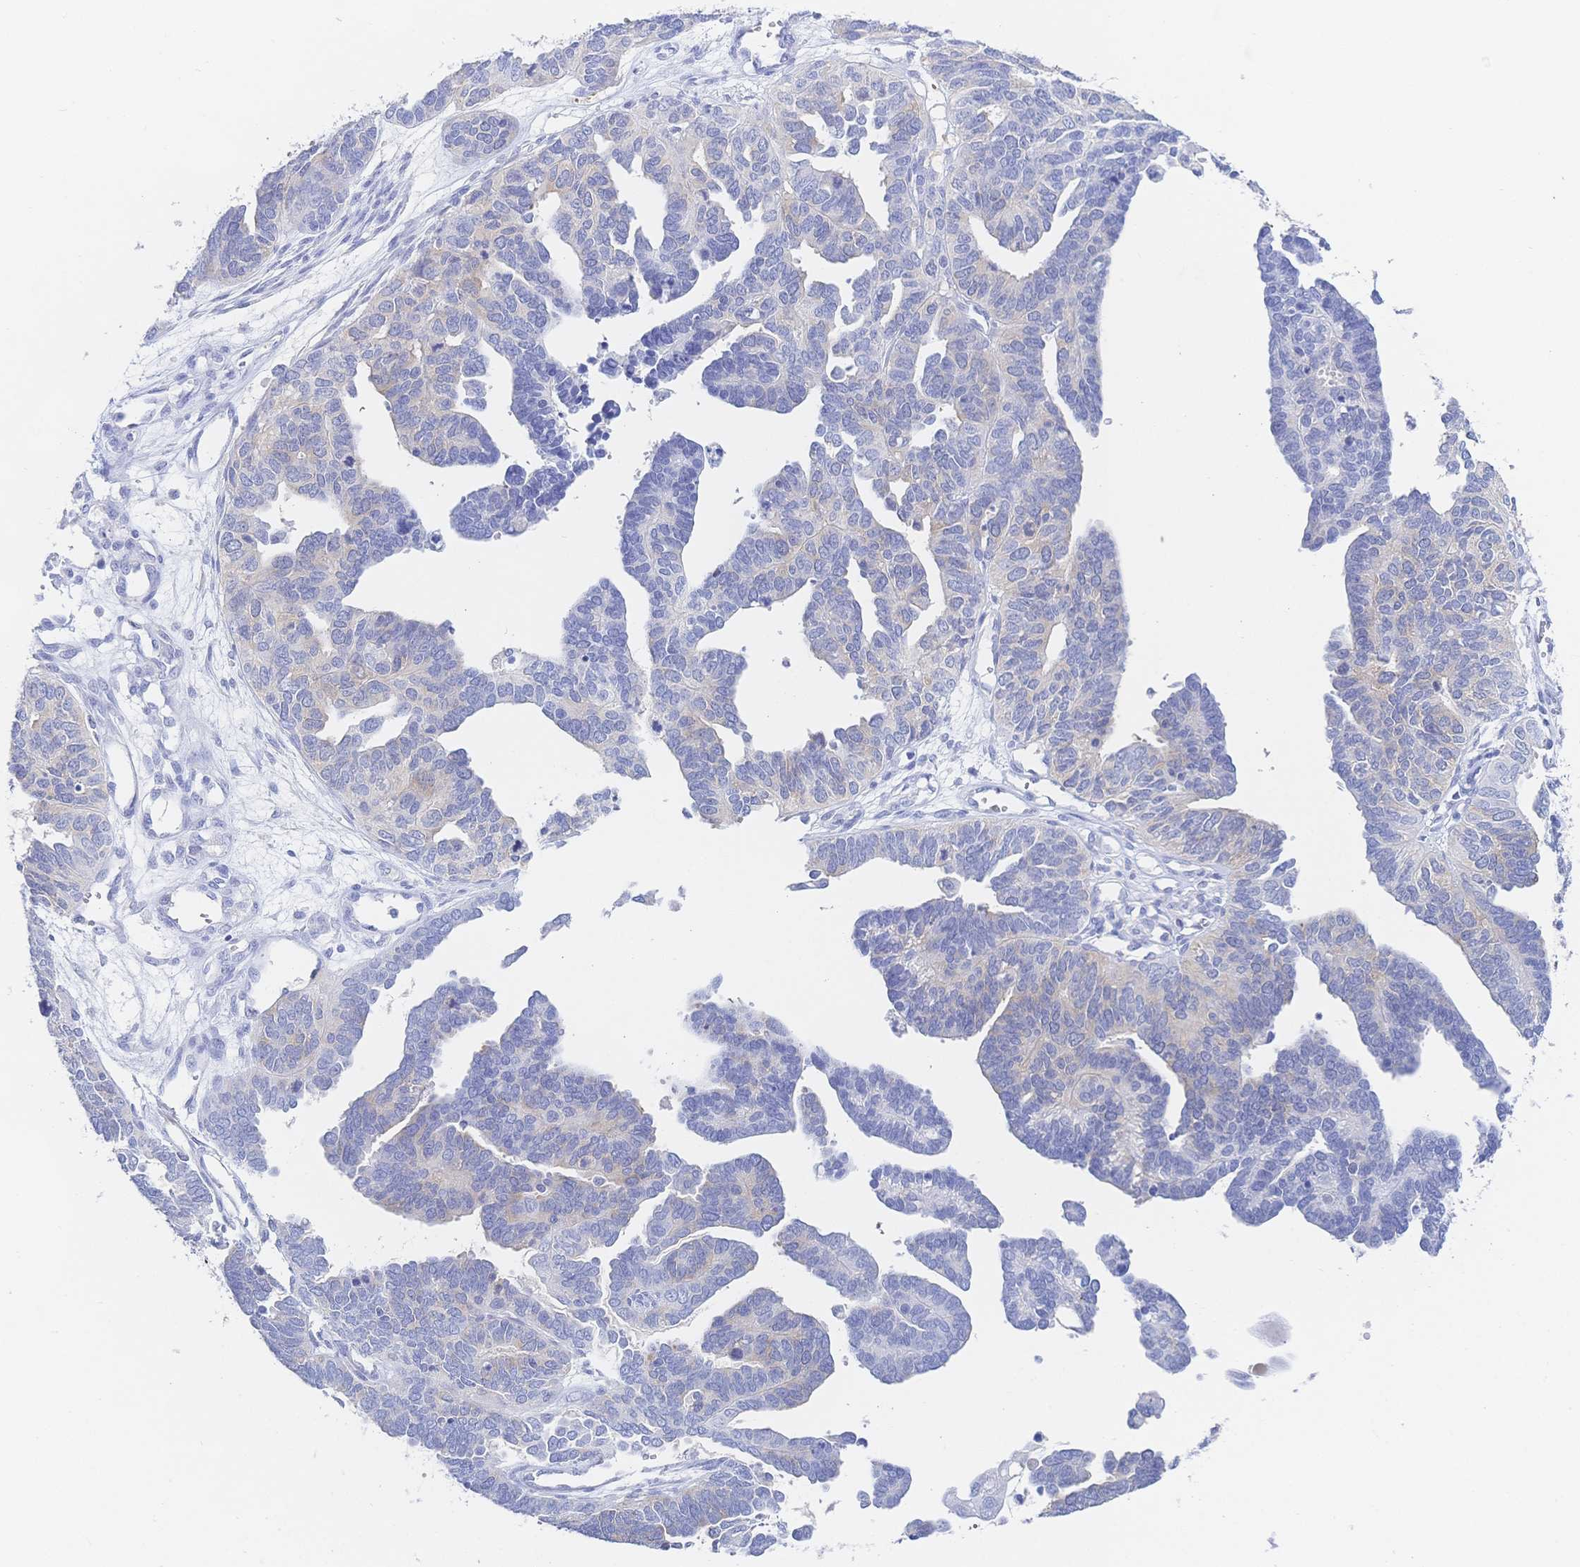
{"staining": {"intensity": "negative", "quantity": "none", "location": "none"}, "tissue": "ovarian cancer", "cell_type": "Tumor cells", "image_type": "cancer", "snomed": [{"axis": "morphology", "description": "Cystadenocarcinoma, serous, NOS"}, {"axis": "topography", "description": "Ovary"}], "caption": "IHC image of human ovarian cancer stained for a protein (brown), which displays no staining in tumor cells.", "gene": "RRM1", "patient": {"sex": "female", "age": 51}}